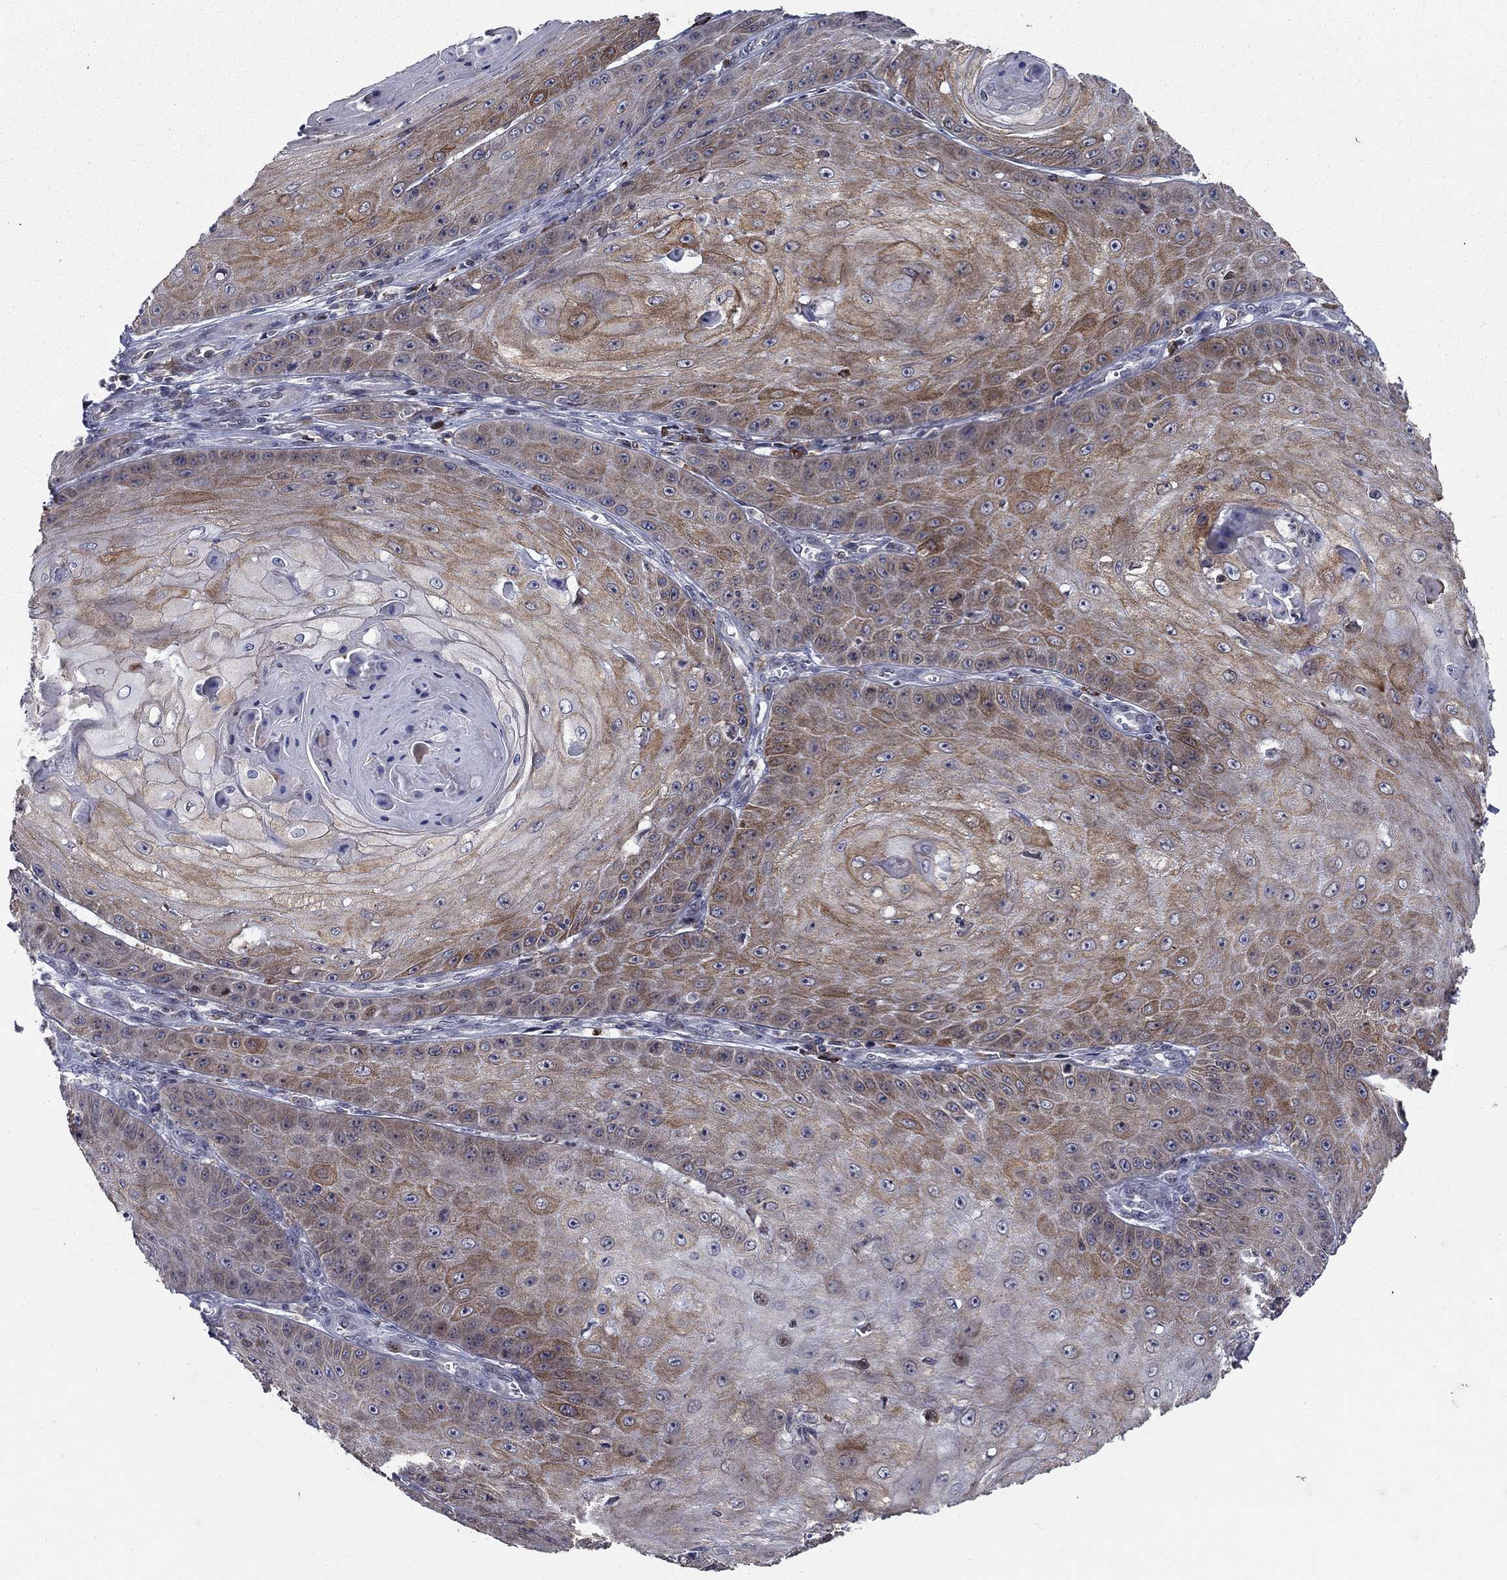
{"staining": {"intensity": "moderate", "quantity": "25%-75%", "location": "cytoplasmic/membranous"}, "tissue": "skin cancer", "cell_type": "Tumor cells", "image_type": "cancer", "snomed": [{"axis": "morphology", "description": "Squamous cell carcinoma, NOS"}, {"axis": "topography", "description": "Skin"}], "caption": "Skin cancer was stained to show a protein in brown. There is medium levels of moderate cytoplasmic/membranous expression in about 25%-75% of tumor cells. (Stains: DAB (3,3'-diaminobenzidine) in brown, nuclei in blue, Microscopy: brightfield microscopy at high magnification).", "gene": "DHRS7", "patient": {"sex": "male", "age": 70}}